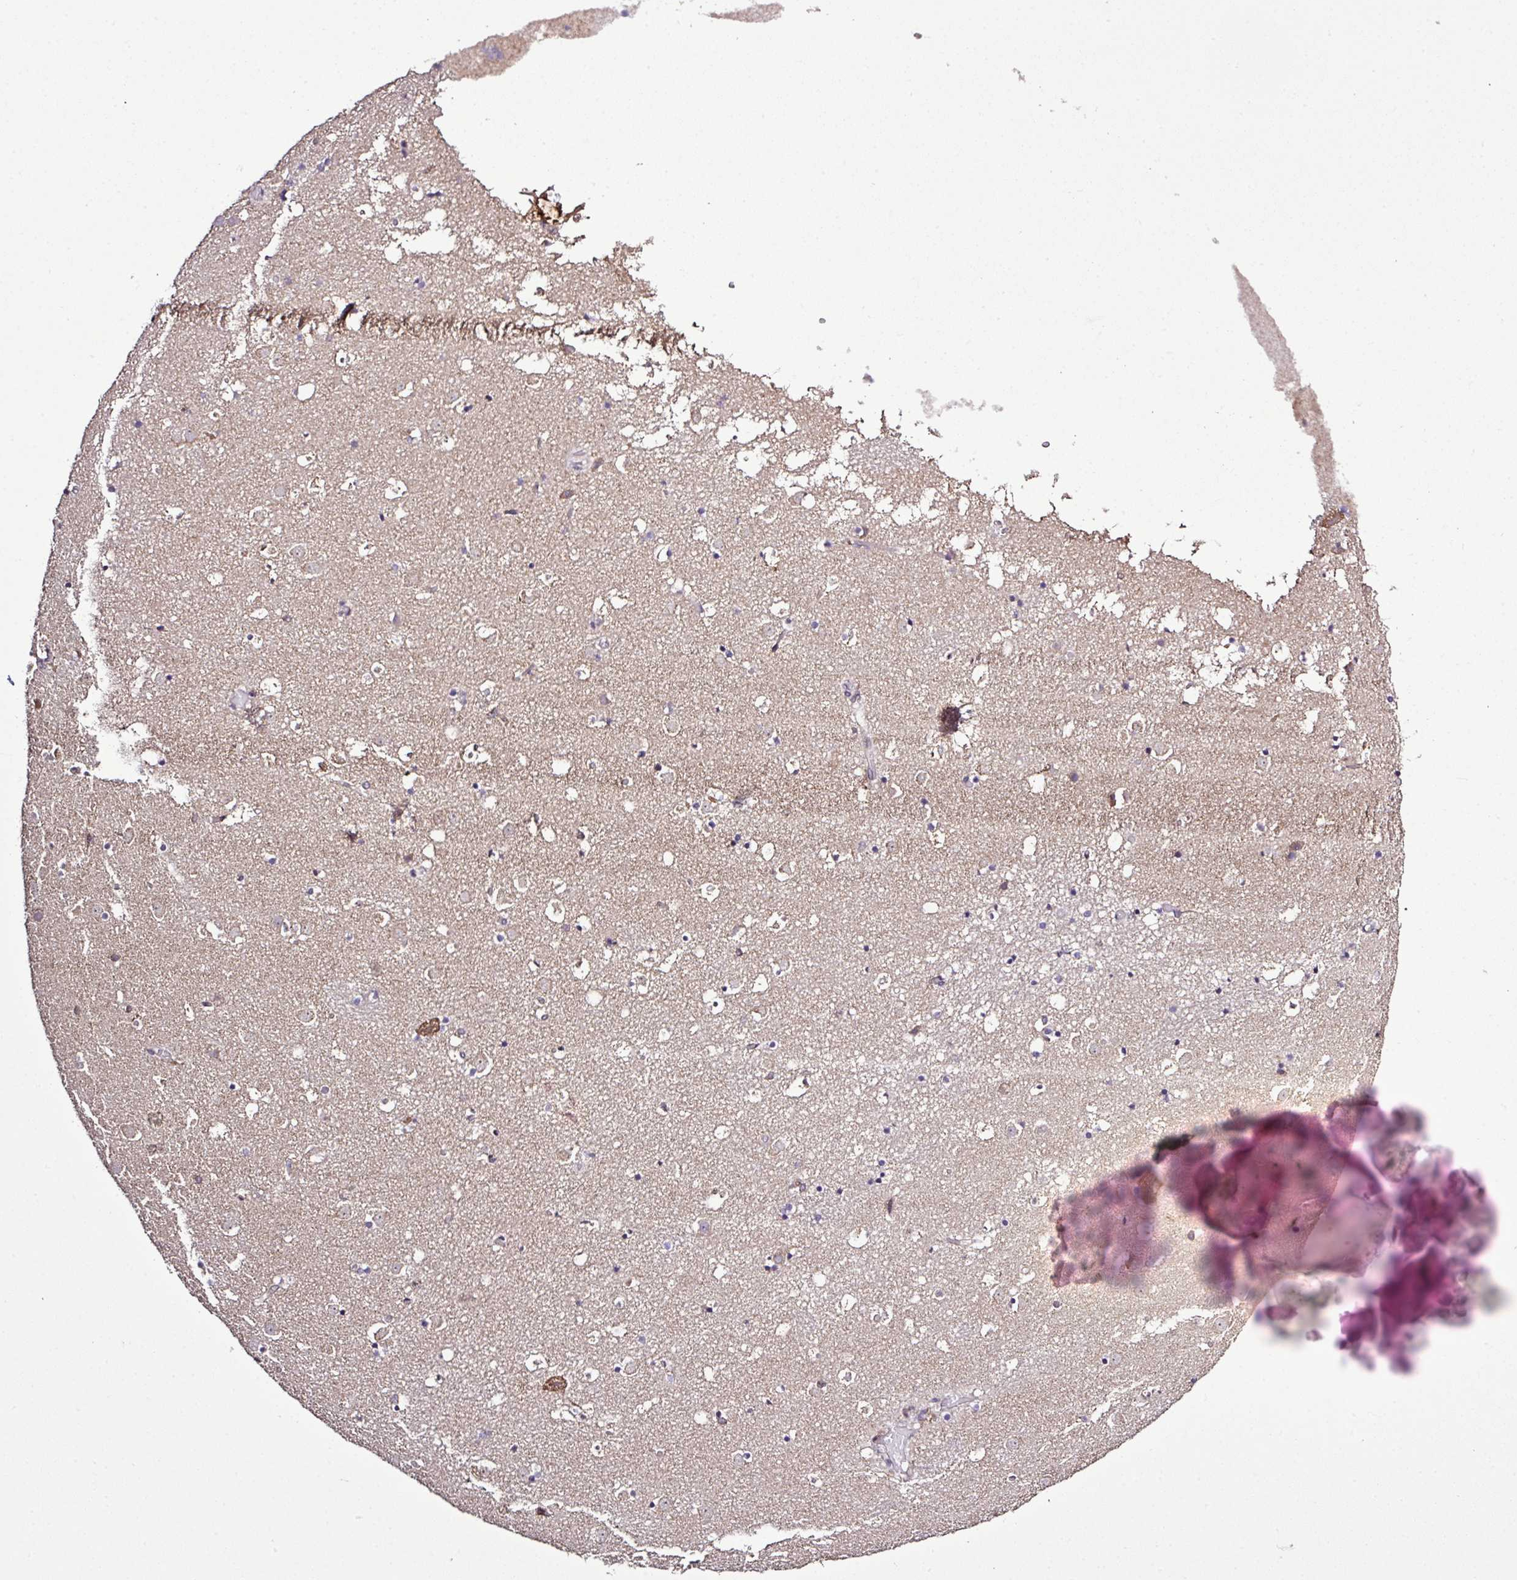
{"staining": {"intensity": "weak", "quantity": "25%-75%", "location": "cytoplasmic/membranous"}, "tissue": "caudate", "cell_type": "Glial cells", "image_type": "normal", "snomed": [{"axis": "morphology", "description": "Normal tissue, NOS"}, {"axis": "topography", "description": "Lateral ventricle wall"}], "caption": "This is an image of immunohistochemistry staining of unremarkable caudate, which shows weak positivity in the cytoplasmic/membranous of glial cells.", "gene": "SMCO4", "patient": {"sex": "male", "age": 25}}